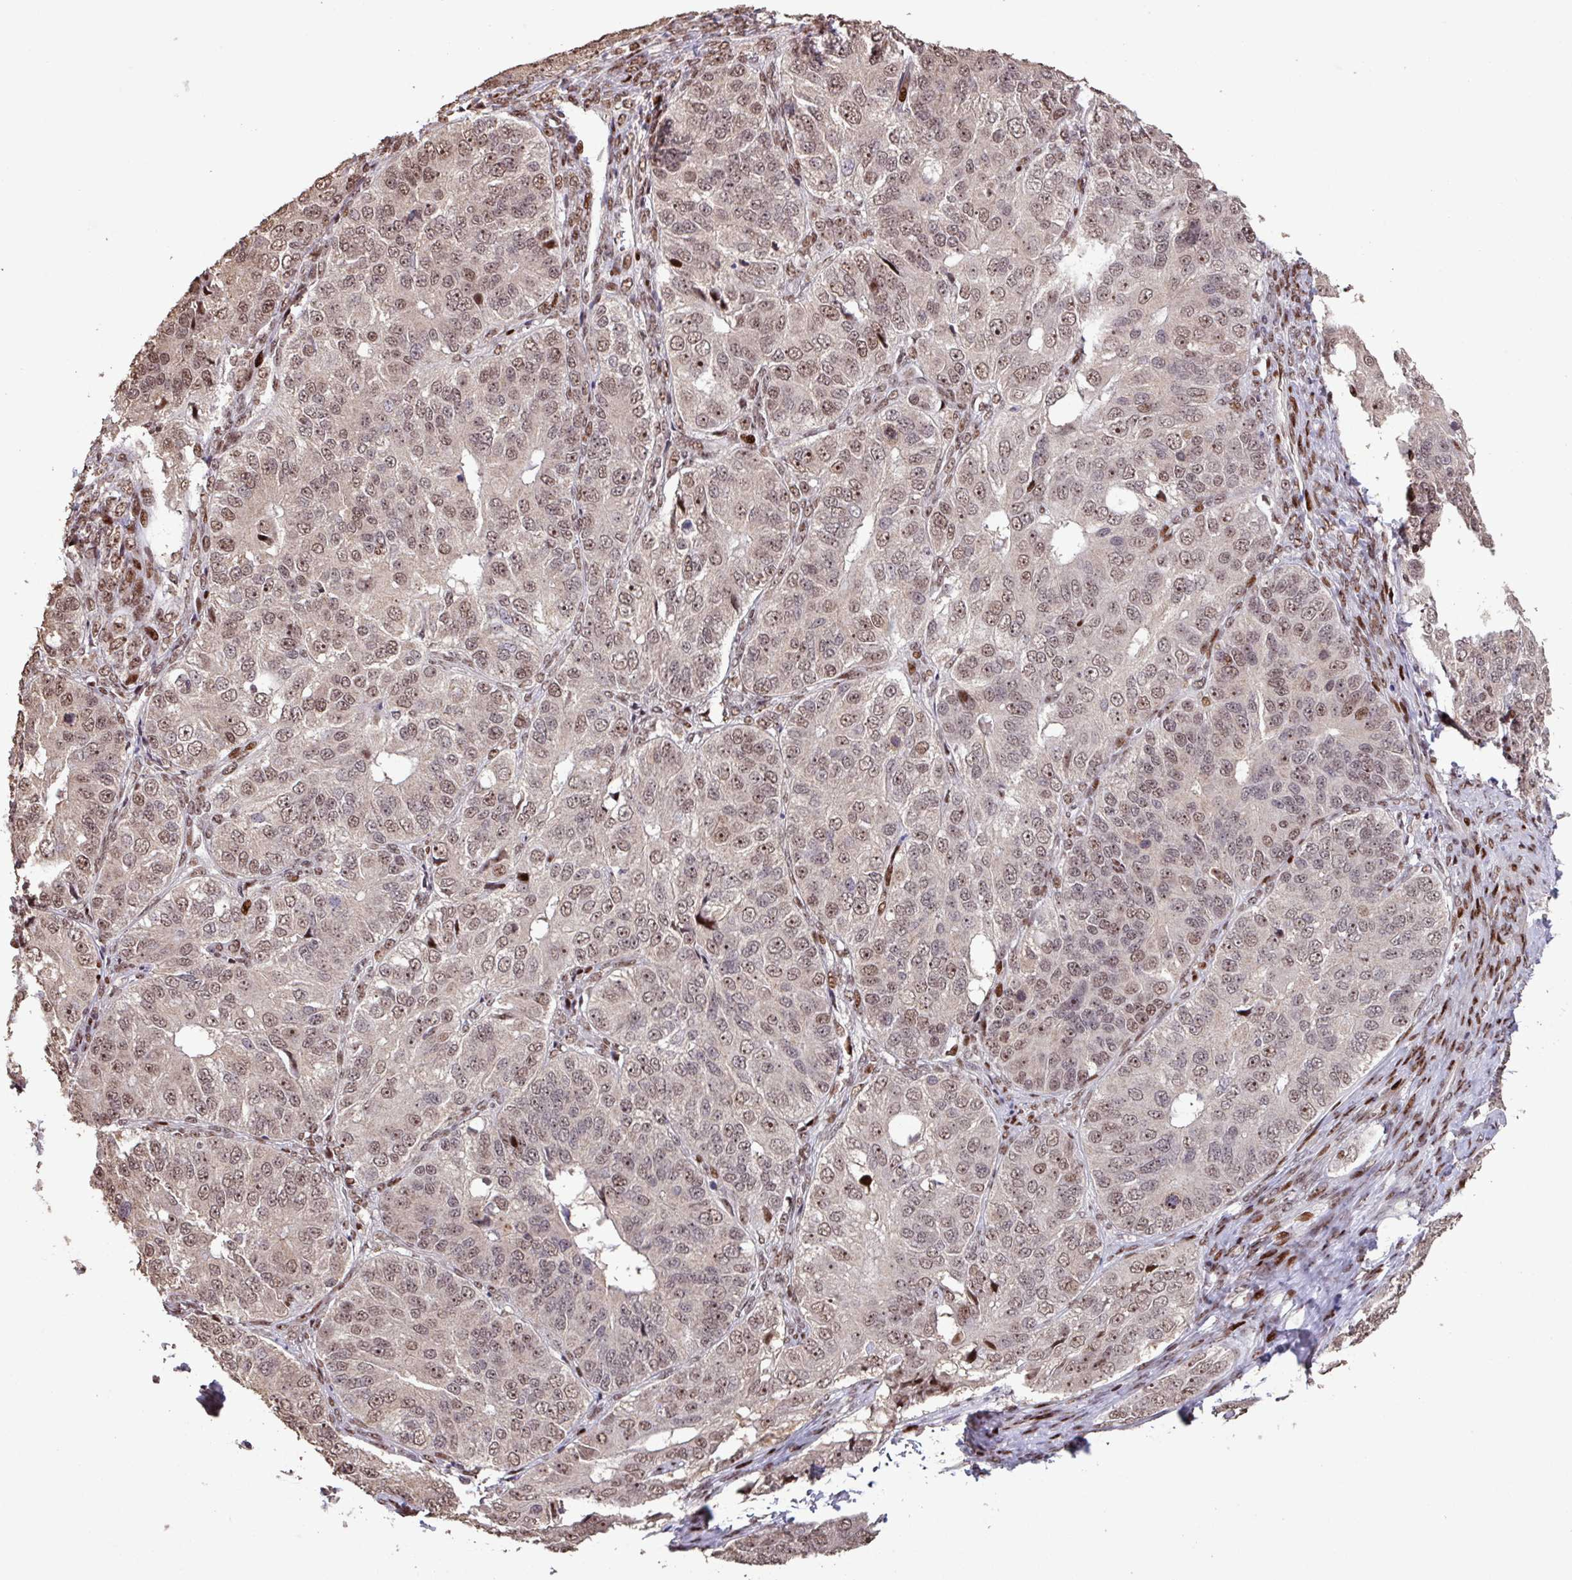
{"staining": {"intensity": "moderate", "quantity": "25%-75%", "location": "nuclear"}, "tissue": "ovarian cancer", "cell_type": "Tumor cells", "image_type": "cancer", "snomed": [{"axis": "morphology", "description": "Carcinoma, endometroid"}, {"axis": "topography", "description": "Ovary"}], "caption": "IHC staining of ovarian cancer, which demonstrates medium levels of moderate nuclear positivity in about 25%-75% of tumor cells indicating moderate nuclear protein expression. The staining was performed using DAB (3,3'-diaminobenzidine) (brown) for protein detection and nuclei were counterstained in hematoxylin (blue).", "gene": "ZNF709", "patient": {"sex": "female", "age": 51}}